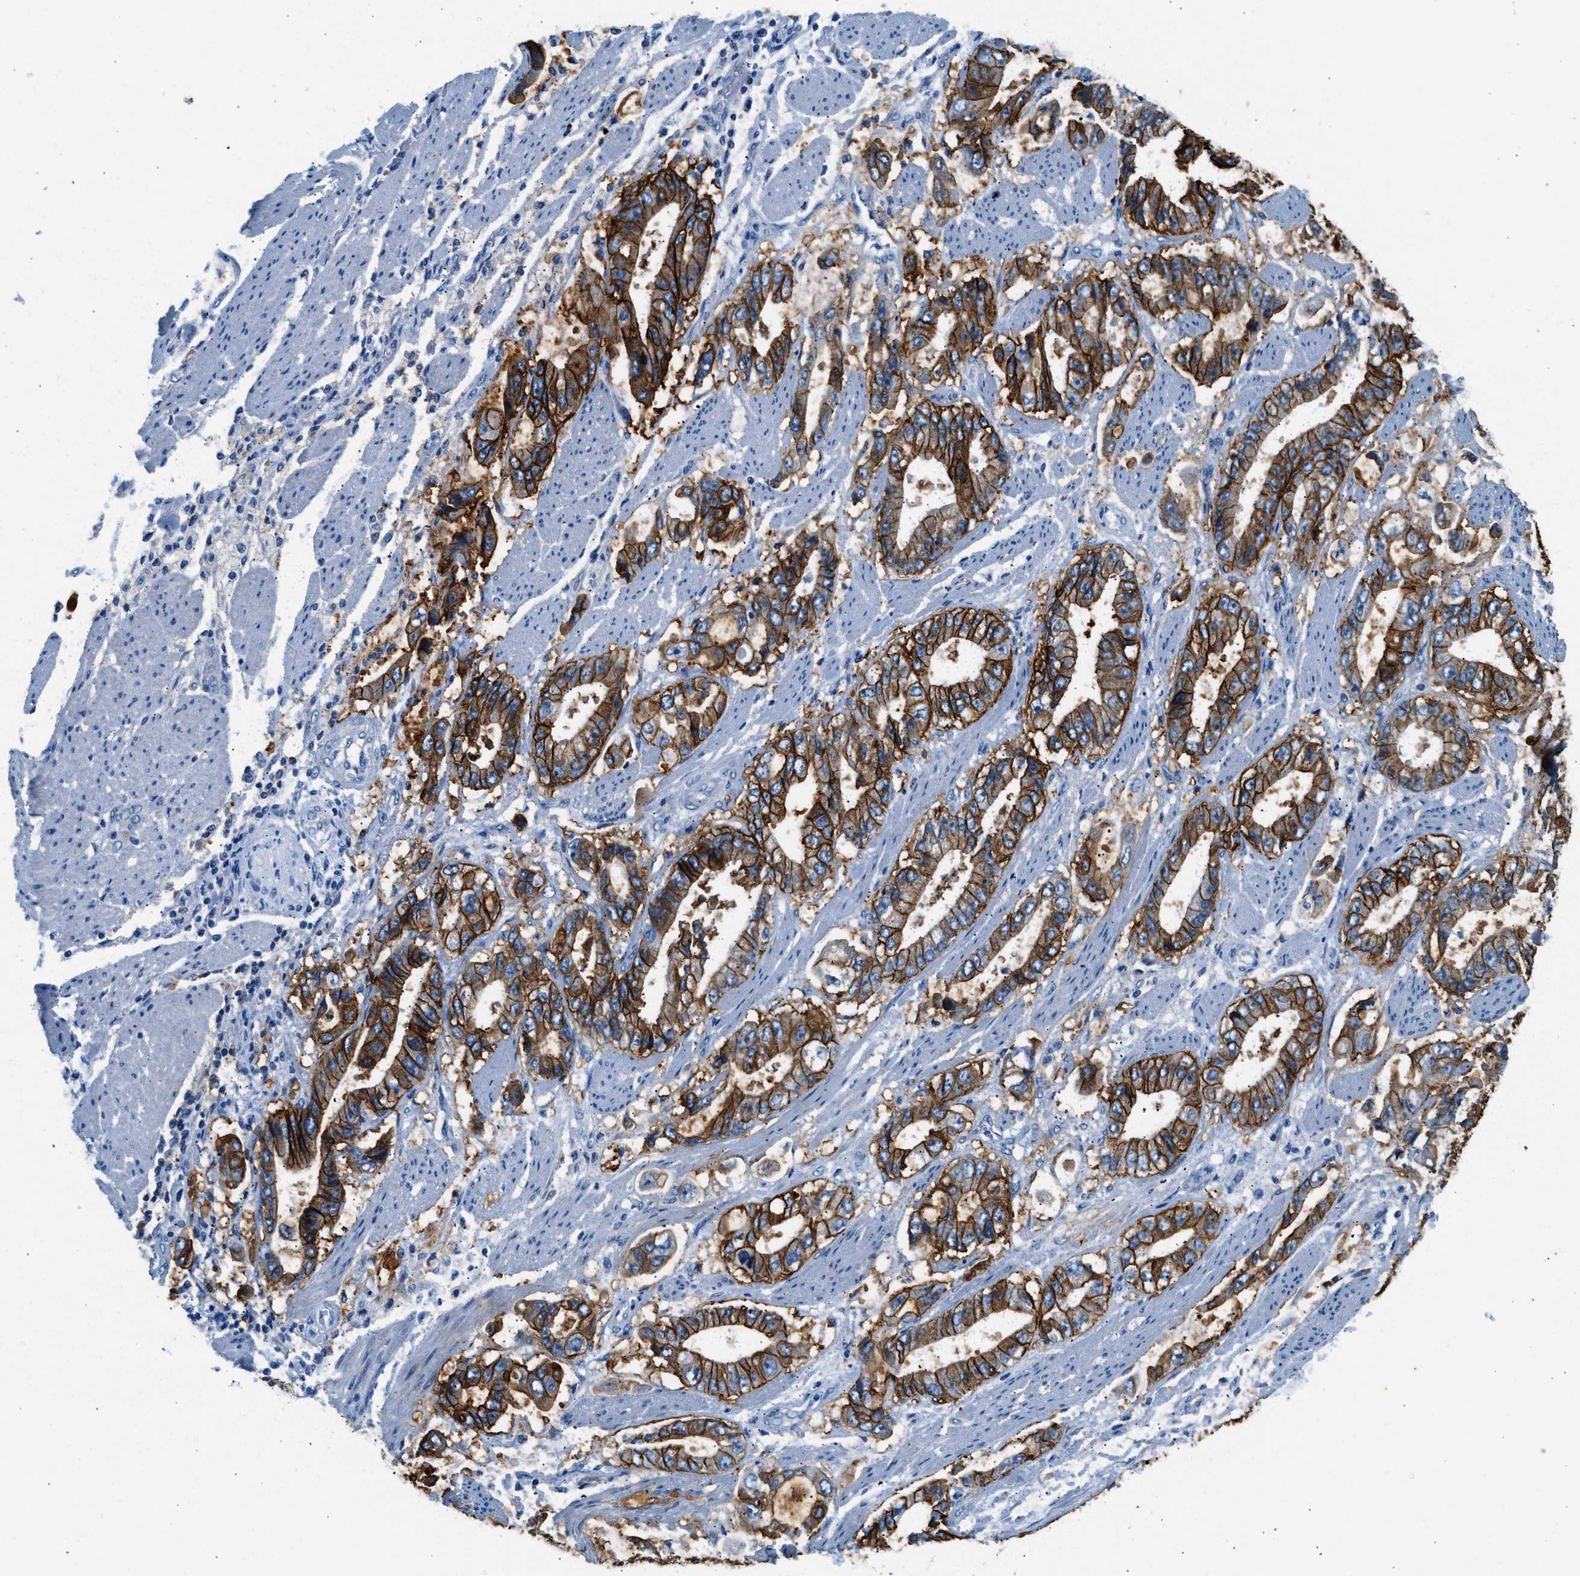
{"staining": {"intensity": "strong", "quantity": ">75%", "location": "cytoplasmic/membranous"}, "tissue": "stomach cancer", "cell_type": "Tumor cells", "image_type": "cancer", "snomed": [{"axis": "morphology", "description": "Normal tissue, NOS"}, {"axis": "morphology", "description": "Adenocarcinoma, NOS"}, {"axis": "topography", "description": "Stomach"}], "caption": "Protein expression by IHC exhibits strong cytoplasmic/membranous expression in about >75% of tumor cells in stomach cancer. The staining was performed using DAB (3,3'-diaminobenzidine), with brown indicating positive protein expression. Nuclei are stained blue with hematoxylin.", "gene": "CLDN18", "patient": {"sex": "male", "age": 62}}